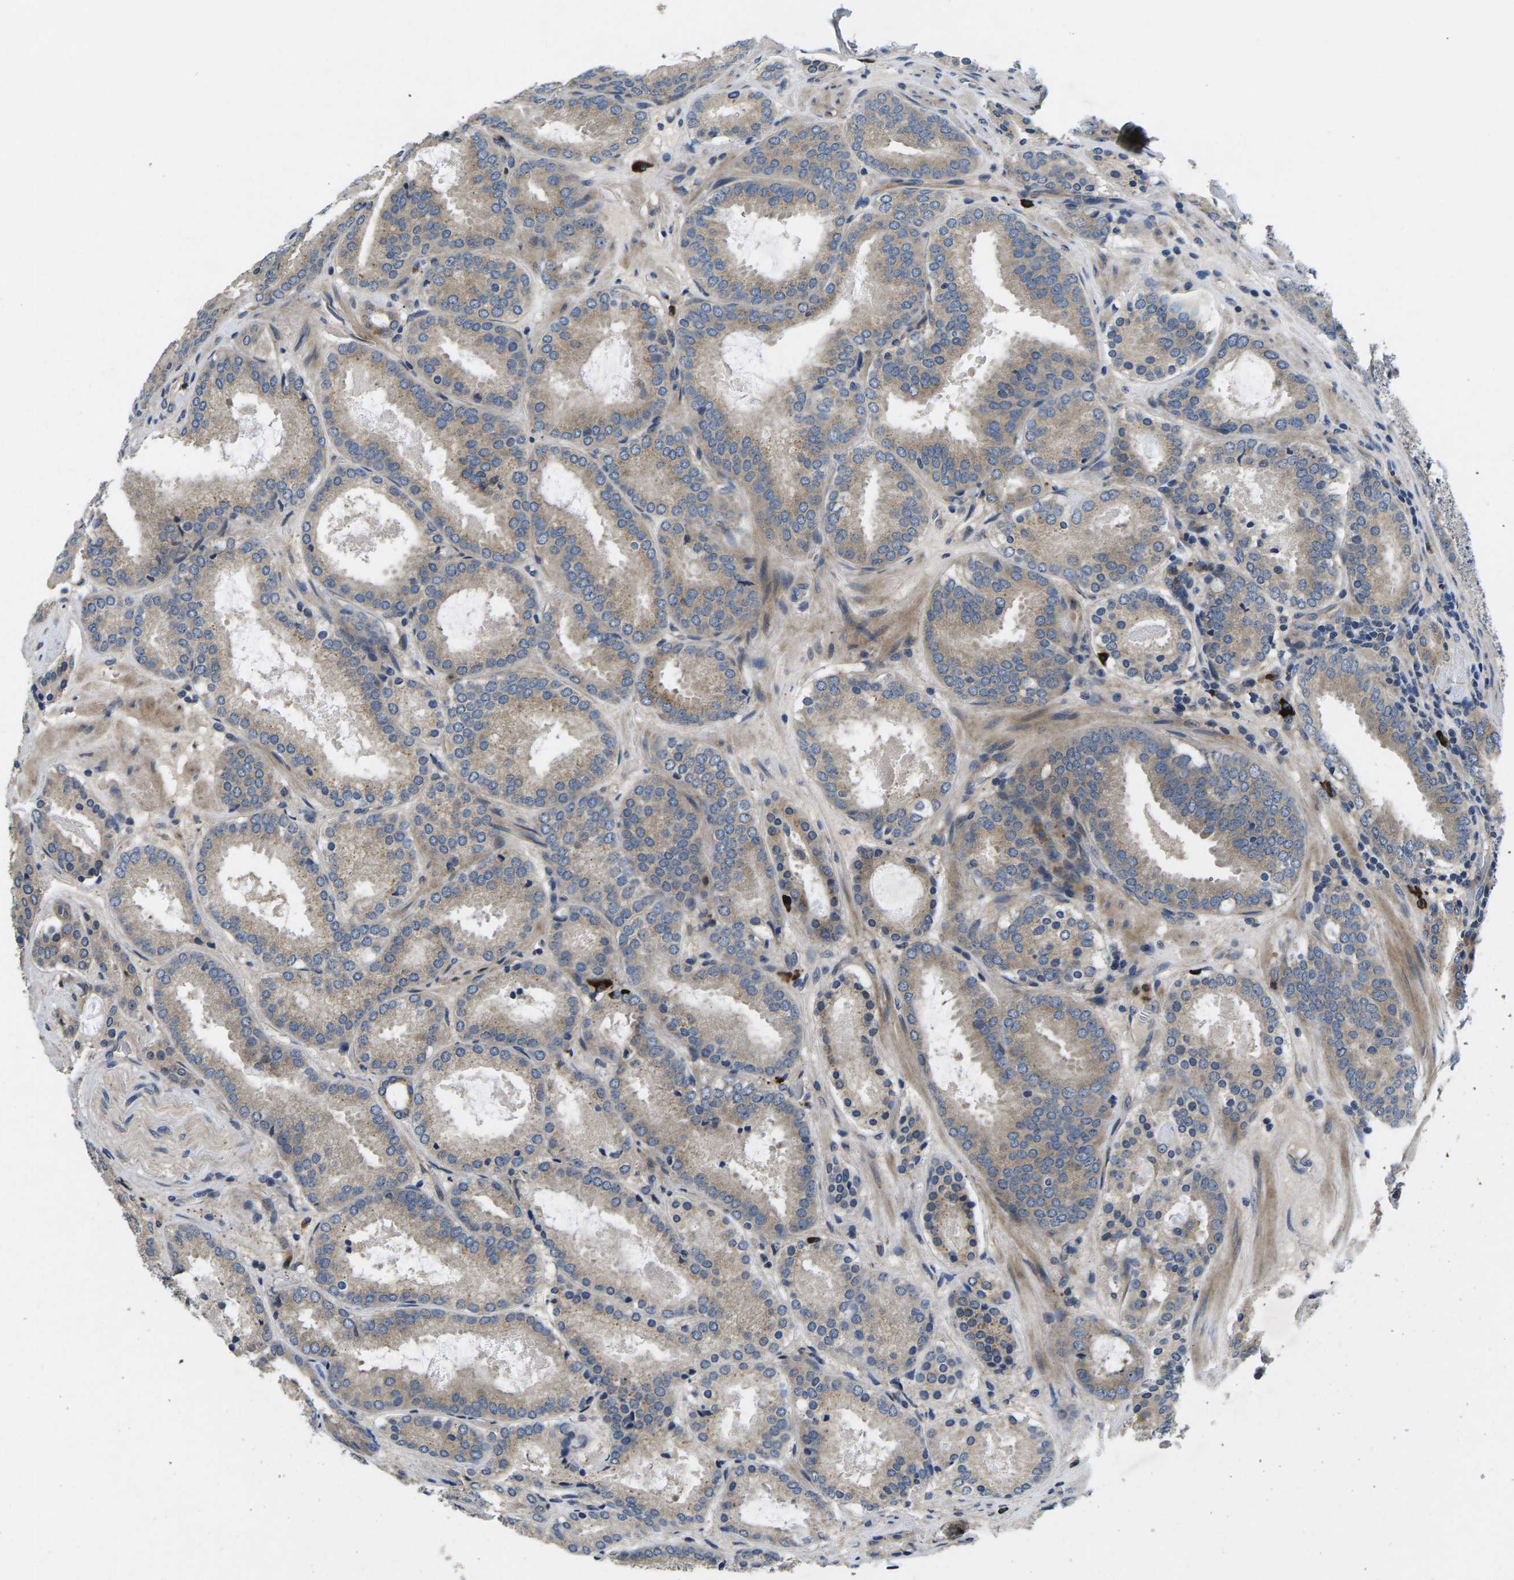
{"staining": {"intensity": "negative", "quantity": "none", "location": "none"}, "tissue": "prostate cancer", "cell_type": "Tumor cells", "image_type": "cancer", "snomed": [{"axis": "morphology", "description": "Adenocarcinoma, Low grade"}, {"axis": "topography", "description": "Prostate"}], "caption": "Tumor cells show no significant protein staining in prostate cancer (low-grade adenocarcinoma).", "gene": "PLCE1", "patient": {"sex": "male", "age": 69}}